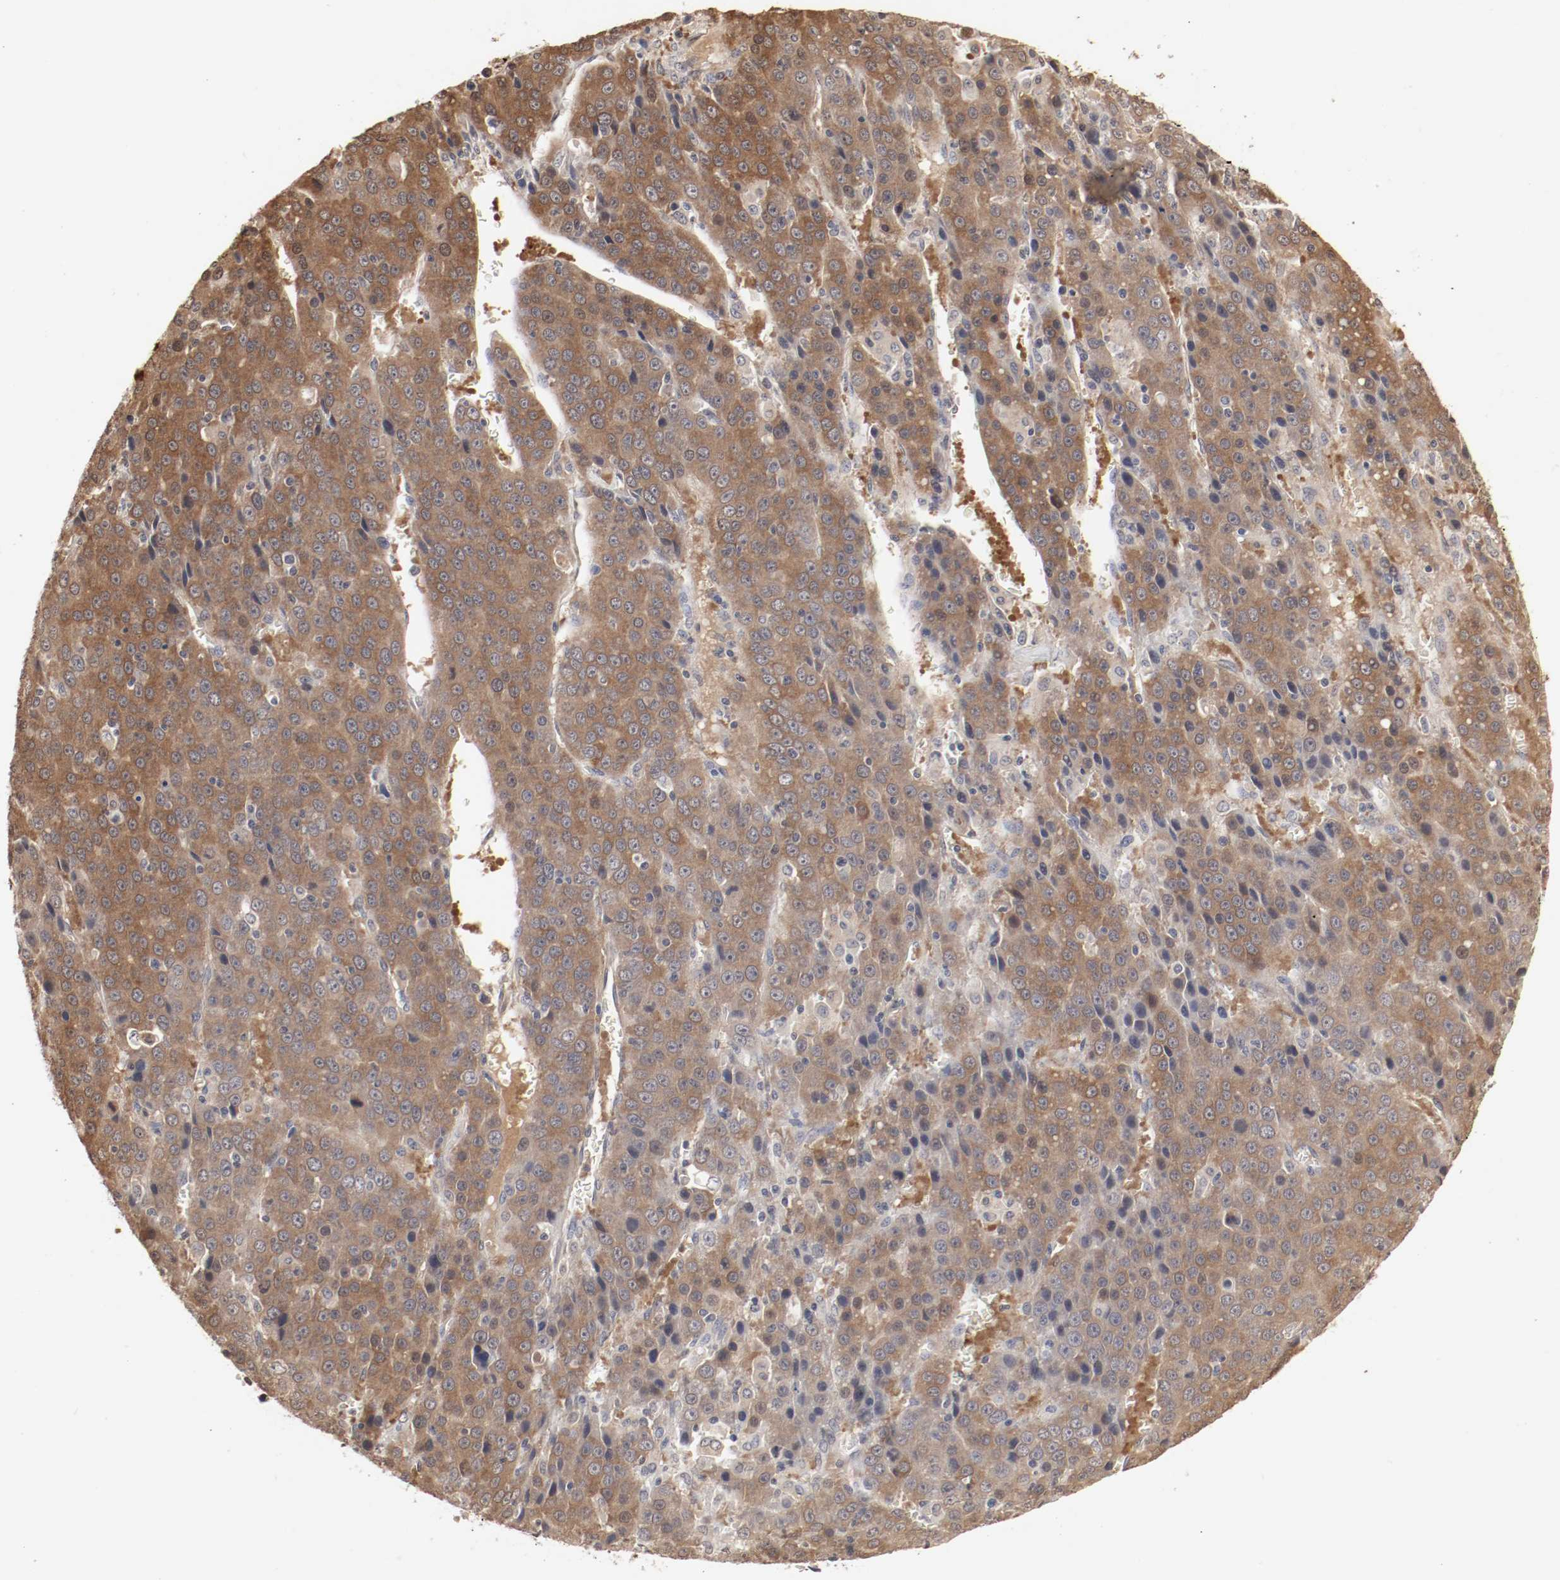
{"staining": {"intensity": "moderate", "quantity": ">75%", "location": "cytoplasmic/membranous,nuclear"}, "tissue": "liver cancer", "cell_type": "Tumor cells", "image_type": "cancer", "snomed": [{"axis": "morphology", "description": "Carcinoma, Hepatocellular, NOS"}, {"axis": "topography", "description": "Liver"}], "caption": "Protein staining of liver cancer tissue displays moderate cytoplasmic/membranous and nuclear expression in about >75% of tumor cells.", "gene": "WASL", "patient": {"sex": "female", "age": 53}}